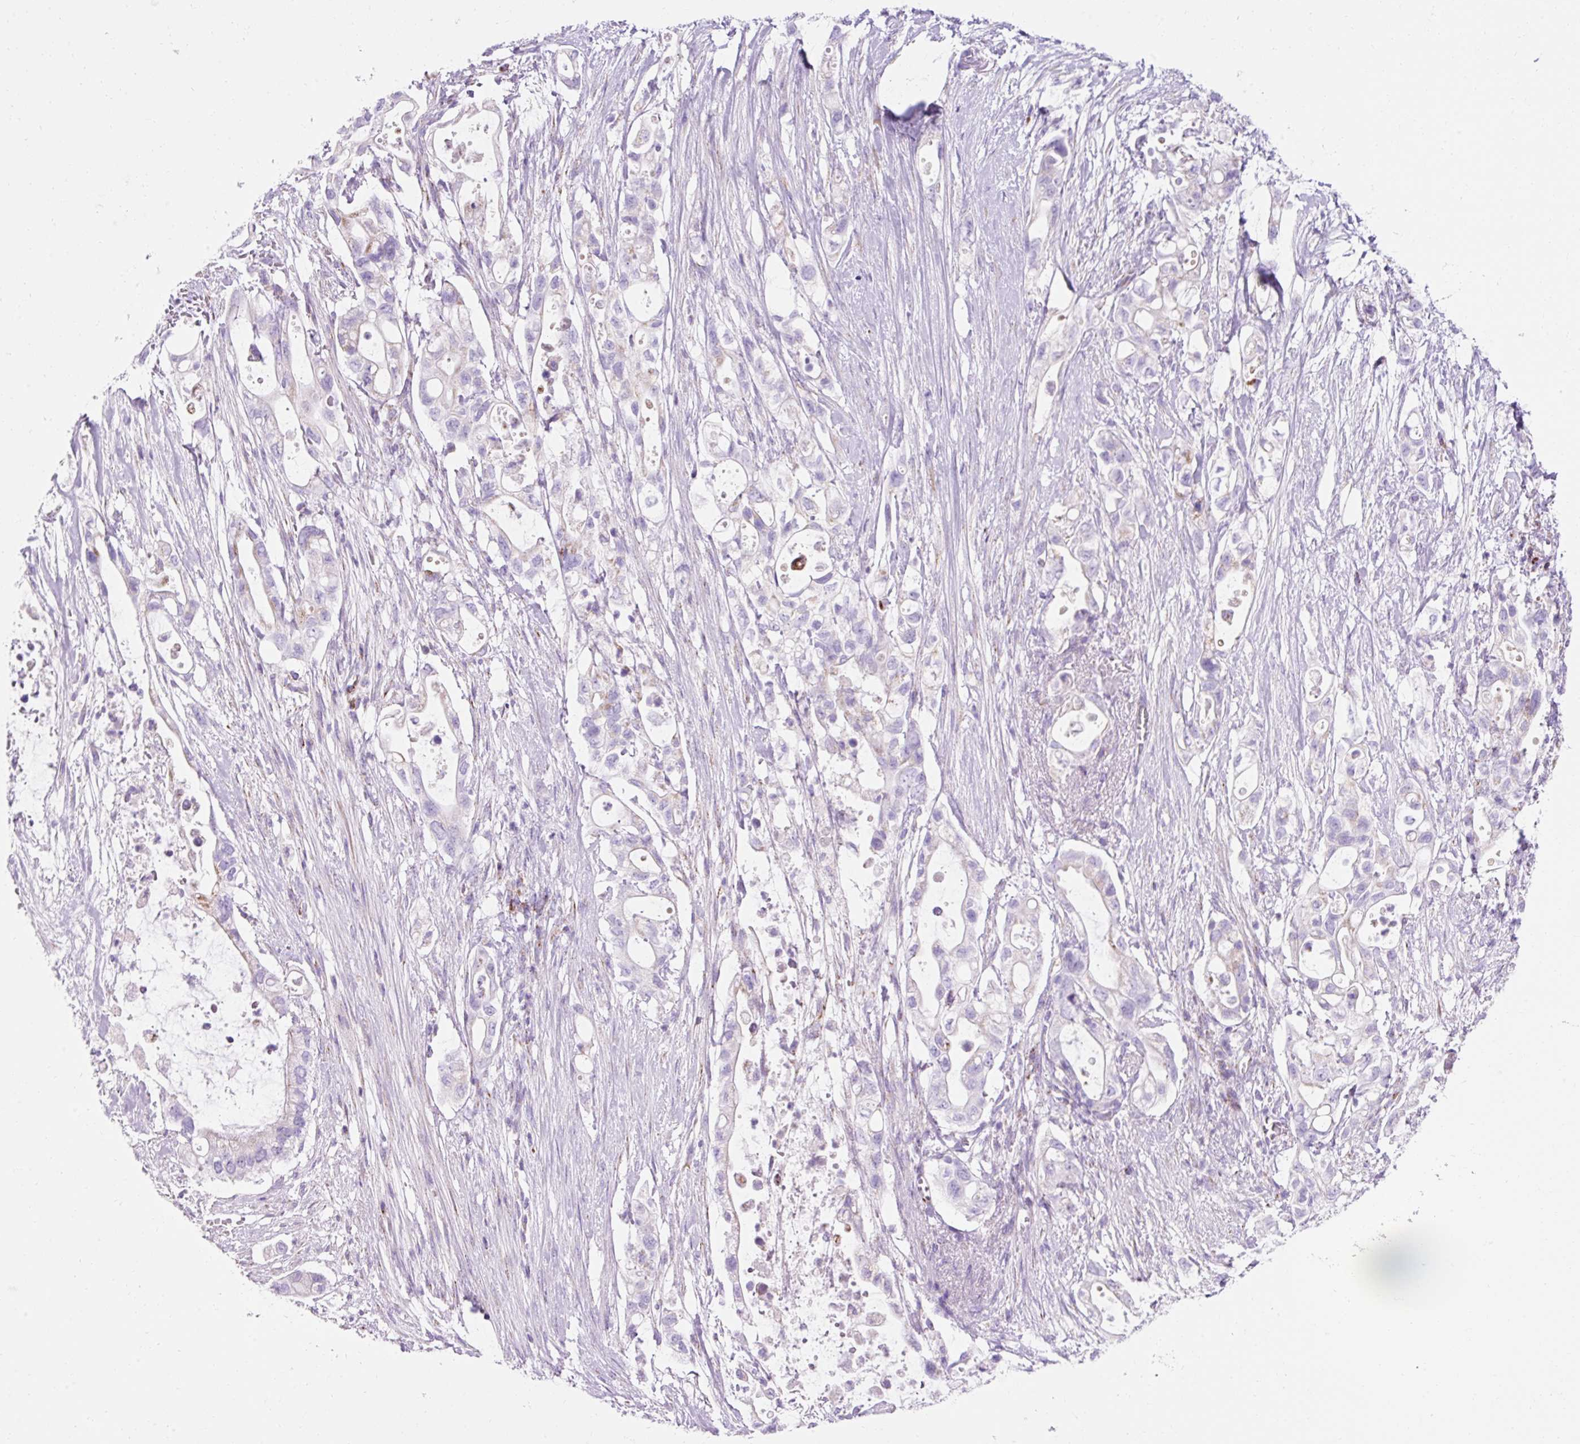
{"staining": {"intensity": "negative", "quantity": "none", "location": "none"}, "tissue": "pancreatic cancer", "cell_type": "Tumor cells", "image_type": "cancer", "snomed": [{"axis": "morphology", "description": "Adenocarcinoma, NOS"}, {"axis": "topography", "description": "Pancreas"}], "caption": "IHC image of neoplastic tissue: pancreatic cancer (adenocarcinoma) stained with DAB reveals no significant protein staining in tumor cells.", "gene": "PLPP2", "patient": {"sex": "female", "age": 72}}